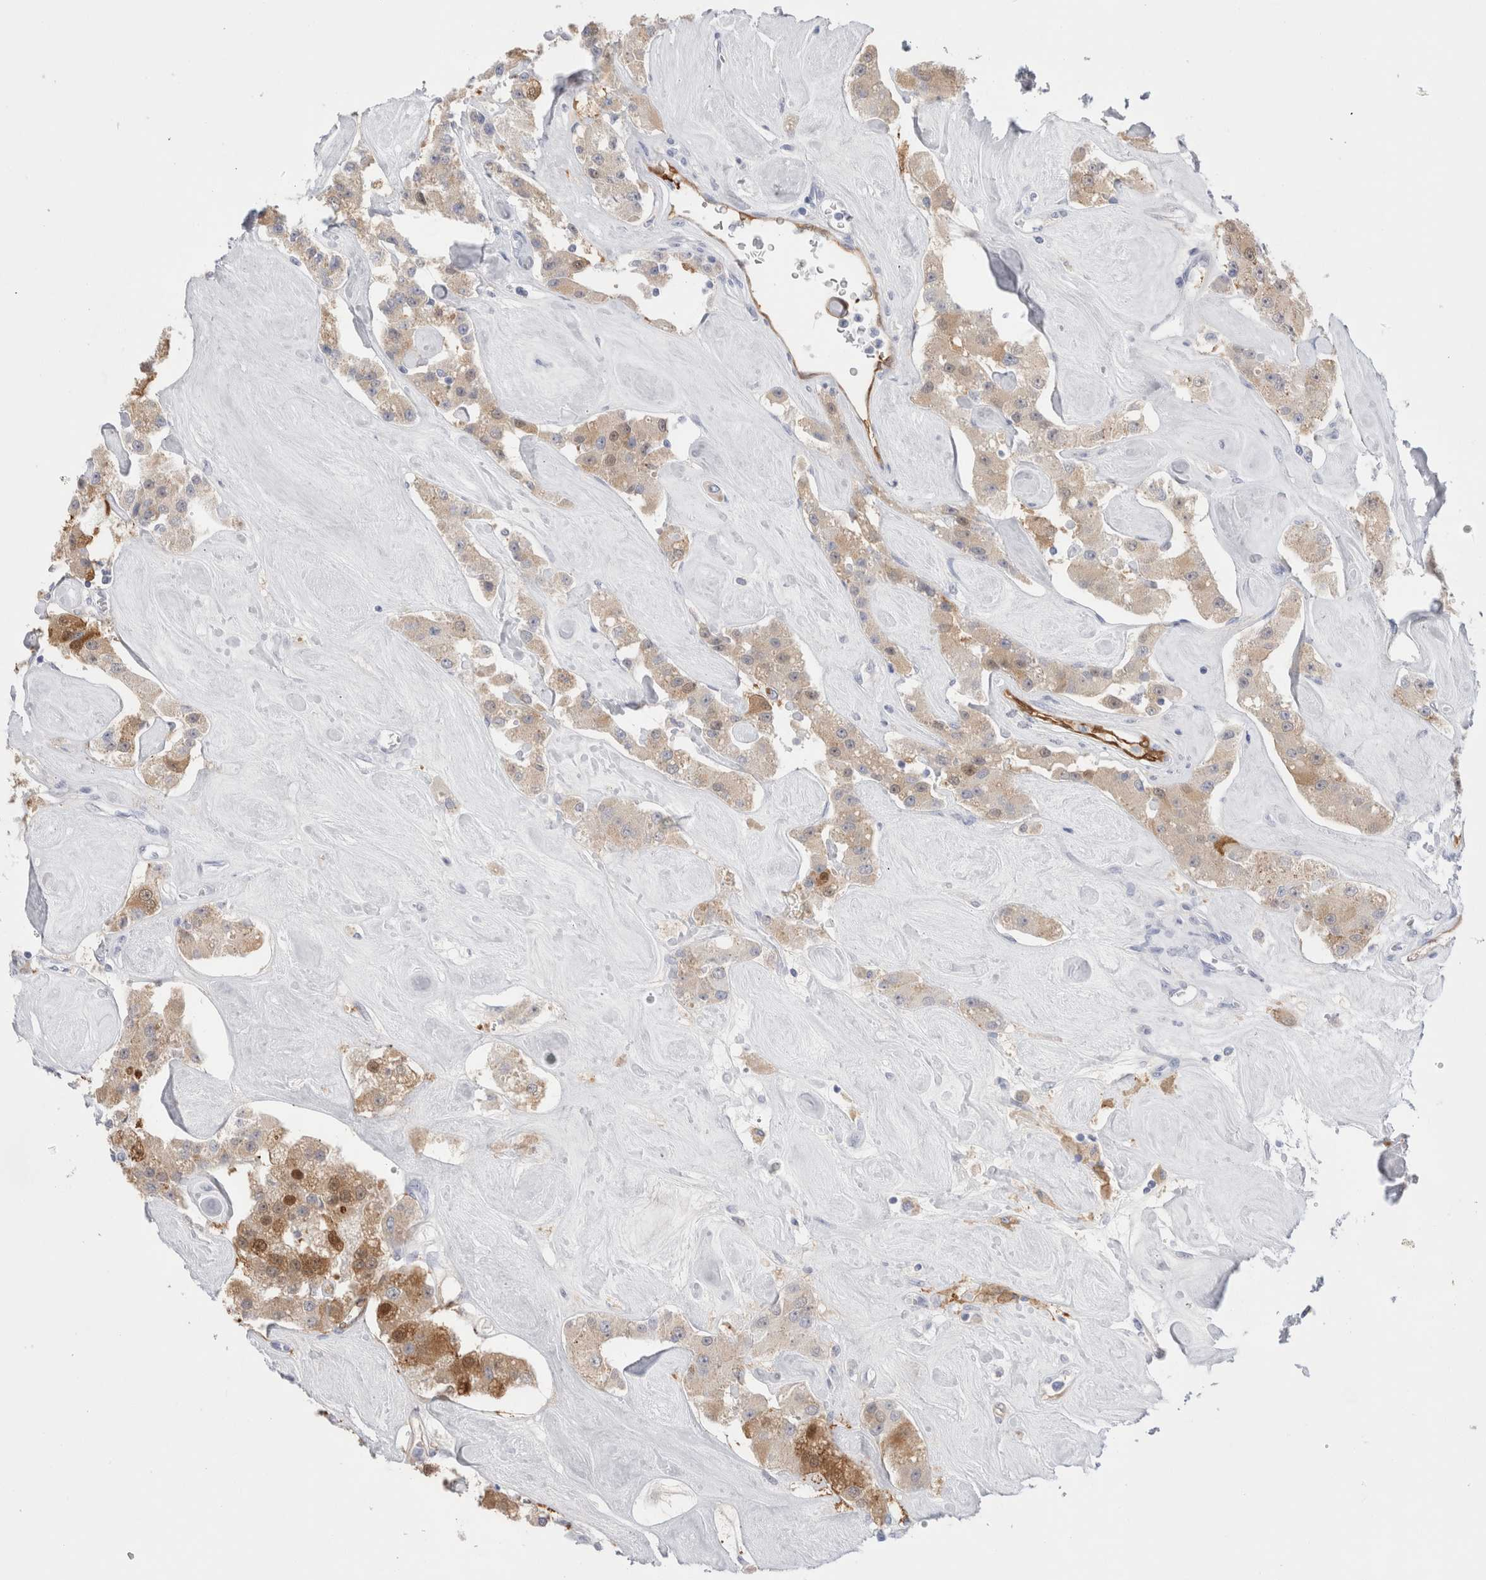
{"staining": {"intensity": "moderate", "quantity": "<25%", "location": "cytoplasmic/membranous,nuclear"}, "tissue": "carcinoid", "cell_type": "Tumor cells", "image_type": "cancer", "snomed": [{"axis": "morphology", "description": "Carcinoid, malignant, NOS"}, {"axis": "topography", "description": "Pancreas"}], "caption": "IHC photomicrograph of neoplastic tissue: malignant carcinoid stained using immunohistochemistry demonstrates low levels of moderate protein expression localized specifically in the cytoplasmic/membranous and nuclear of tumor cells, appearing as a cytoplasmic/membranous and nuclear brown color.", "gene": "NAPEPLD", "patient": {"sex": "male", "age": 41}}